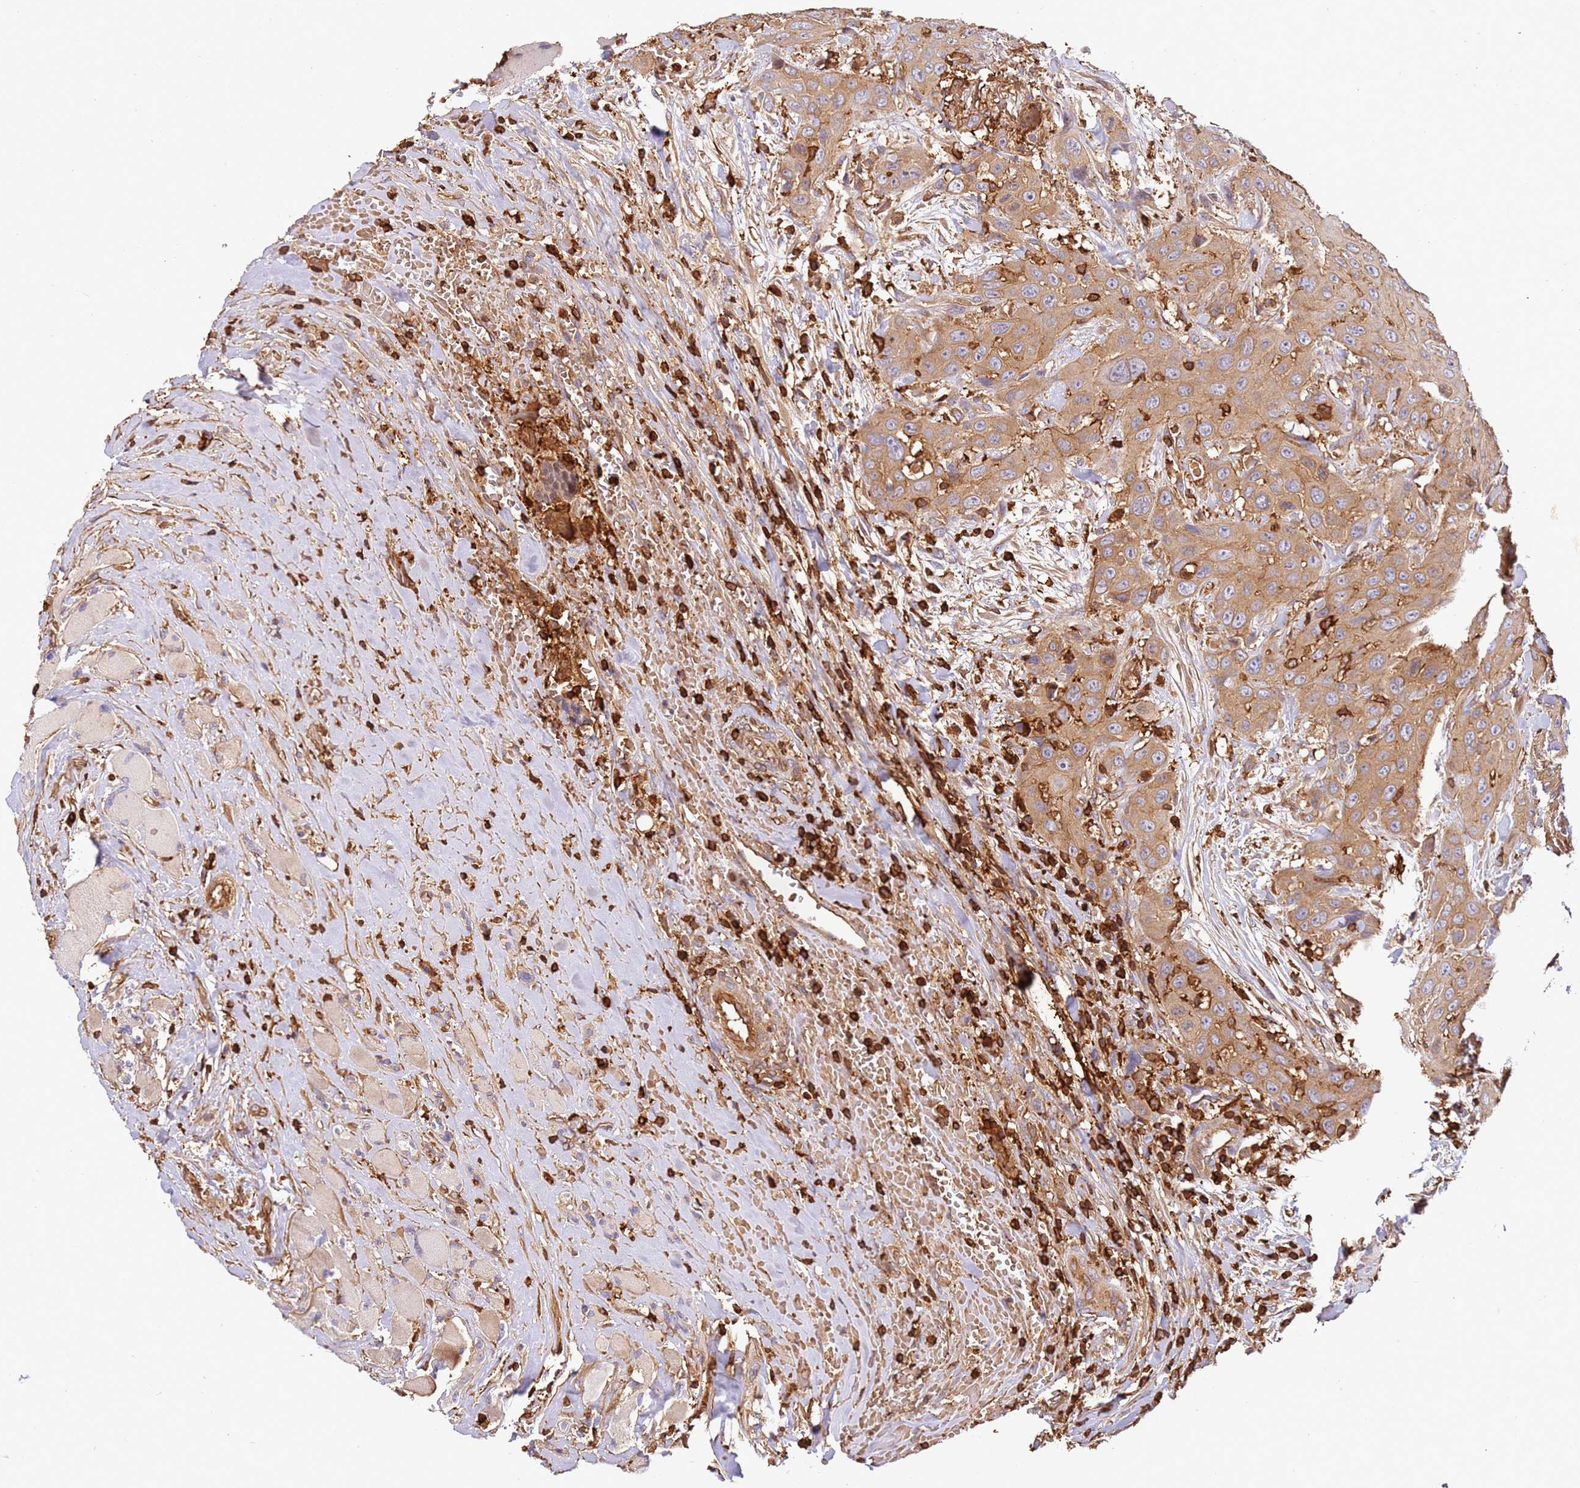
{"staining": {"intensity": "weak", "quantity": ">75%", "location": "cytoplasmic/membranous"}, "tissue": "head and neck cancer", "cell_type": "Tumor cells", "image_type": "cancer", "snomed": [{"axis": "morphology", "description": "Squamous cell carcinoma, NOS"}, {"axis": "topography", "description": "Head-Neck"}], "caption": "High-magnification brightfield microscopy of squamous cell carcinoma (head and neck) stained with DAB (3,3'-diaminobenzidine) (brown) and counterstained with hematoxylin (blue). tumor cells exhibit weak cytoplasmic/membranous staining is present in approximately>75% of cells. The staining was performed using DAB (3,3'-diaminobenzidine) to visualize the protein expression in brown, while the nuclei were stained in blue with hematoxylin (Magnification: 20x).", "gene": "OR6P1", "patient": {"sex": "male", "age": 81}}